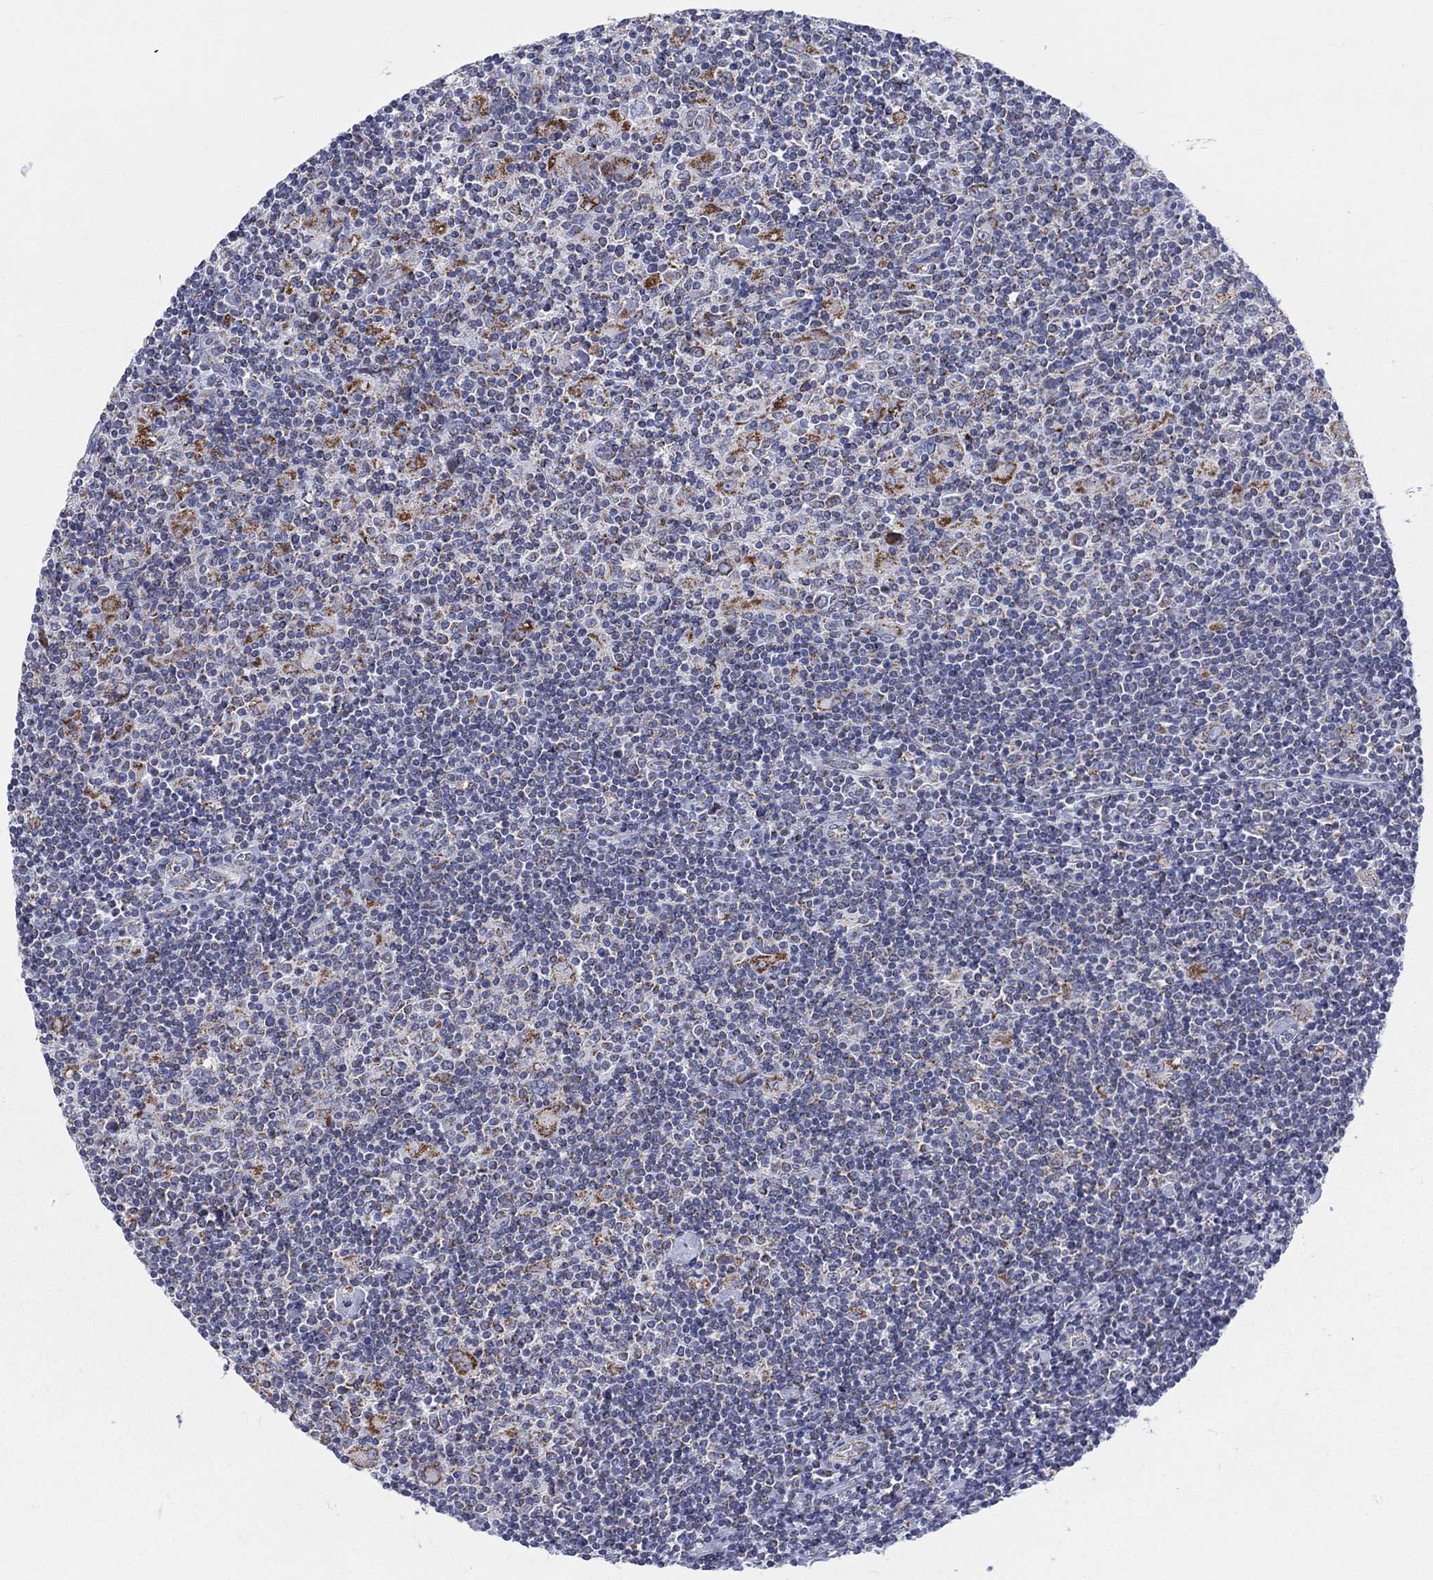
{"staining": {"intensity": "strong", "quantity": ">75%", "location": "cytoplasmic/membranous"}, "tissue": "lymphoma", "cell_type": "Tumor cells", "image_type": "cancer", "snomed": [{"axis": "morphology", "description": "Hodgkin's disease, NOS"}, {"axis": "topography", "description": "Lymph node"}], "caption": "Protein staining exhibits strong cytoplasmic/membranous staining in approximately >75% of tumor cells in lymphoma.", "gene": "KISS1R", "patient": {"sex": "male", "age": 40}}